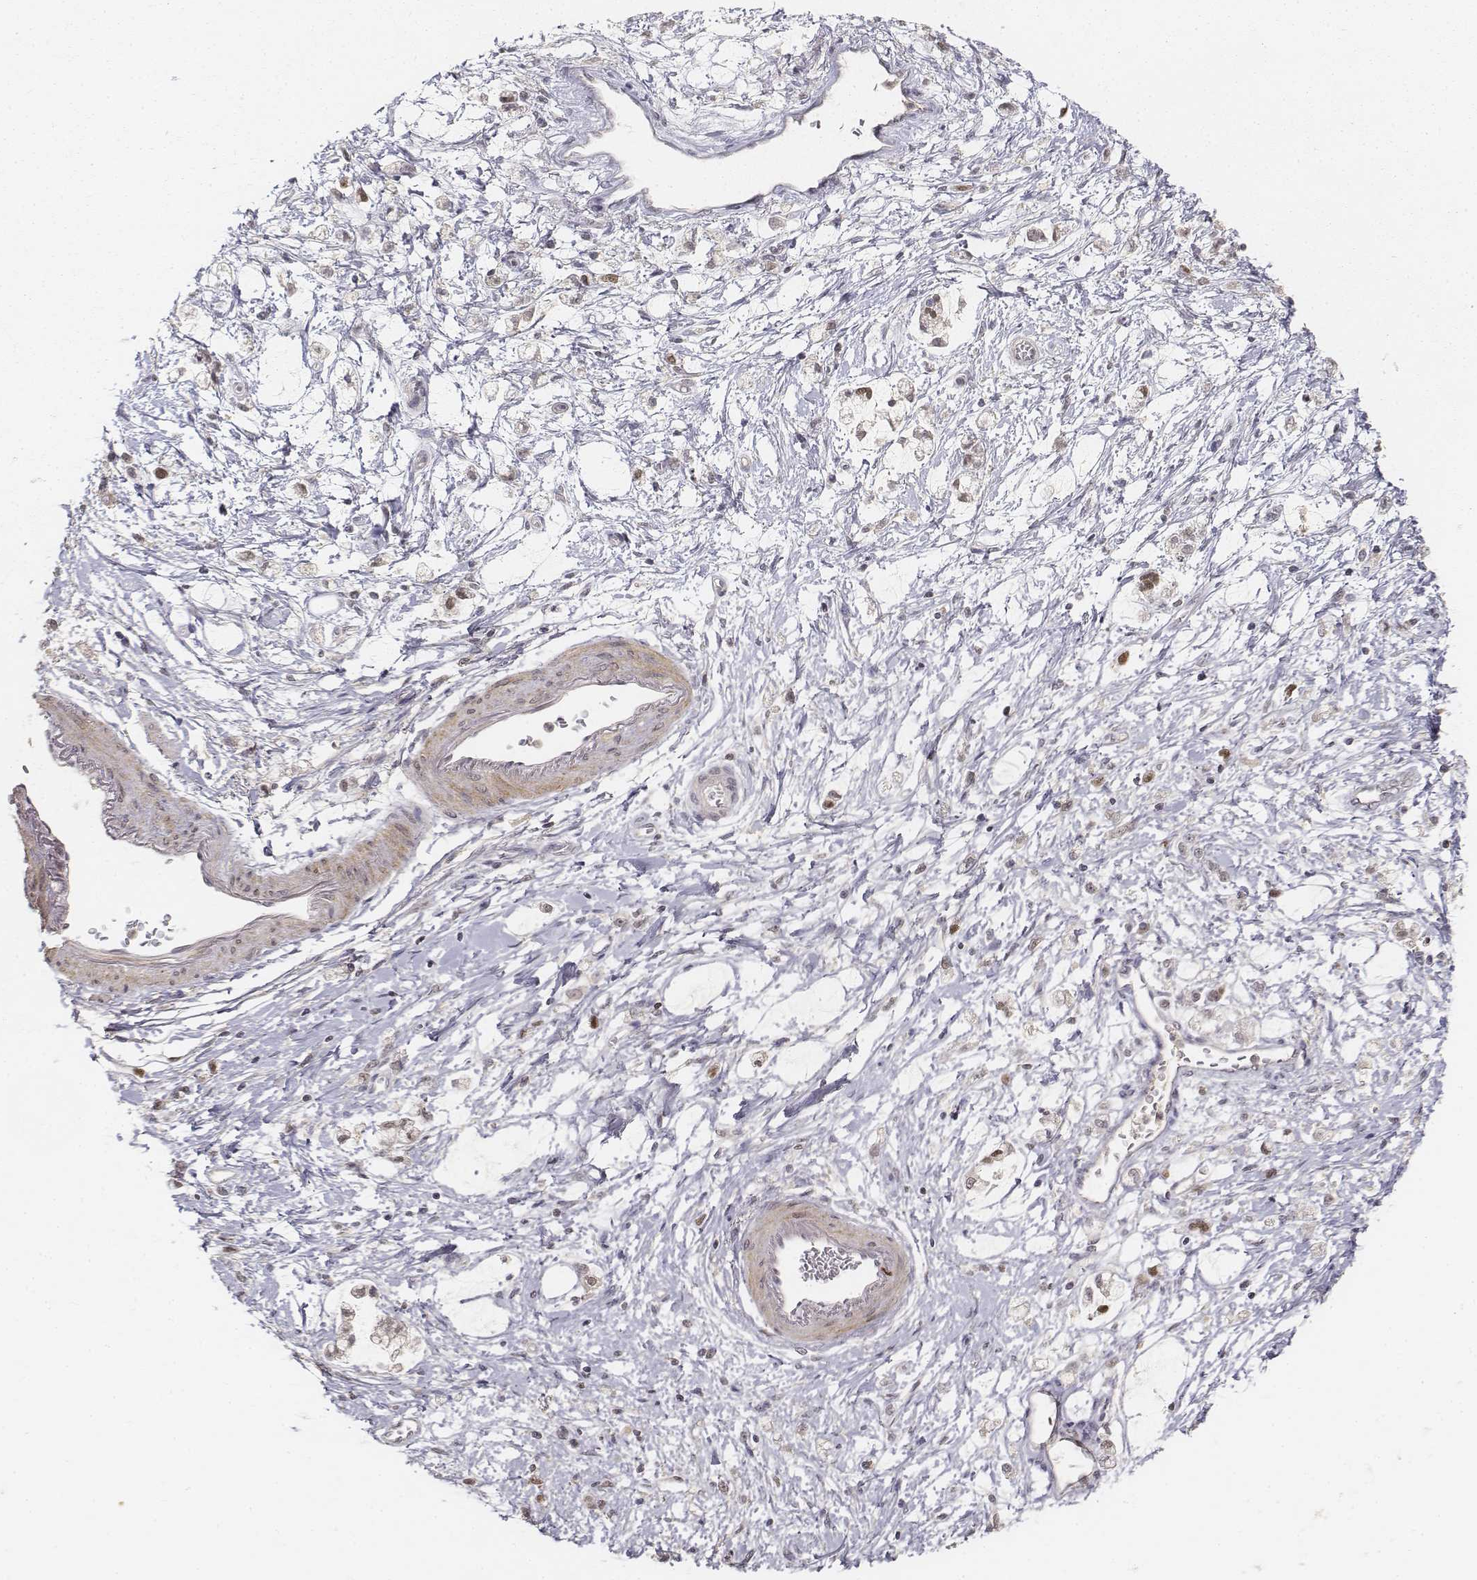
{"staining": {"intensity": "weak", "quantity": "<25%", "location": "nuclear"}, "tissue": "stomach cancer", "cell_type": "Tumor cells", "image_type": "cancer", "snomed": [{"axis": "morphology", "description": "Adenocarcinoma, NOS"}, {"axis": "topography", "description": "Stomach"}], "caption": "Immunohistochemistry (IHC) histopathology image of neoplastic tissue: human stomach adenocarcinoma stained with DAB (3,3'-diaminobenzidine) demonstrates no significant protein staining in tumor cells.", "gene": "FANCD2", "patient": {"sex": "female", "age": 60}}